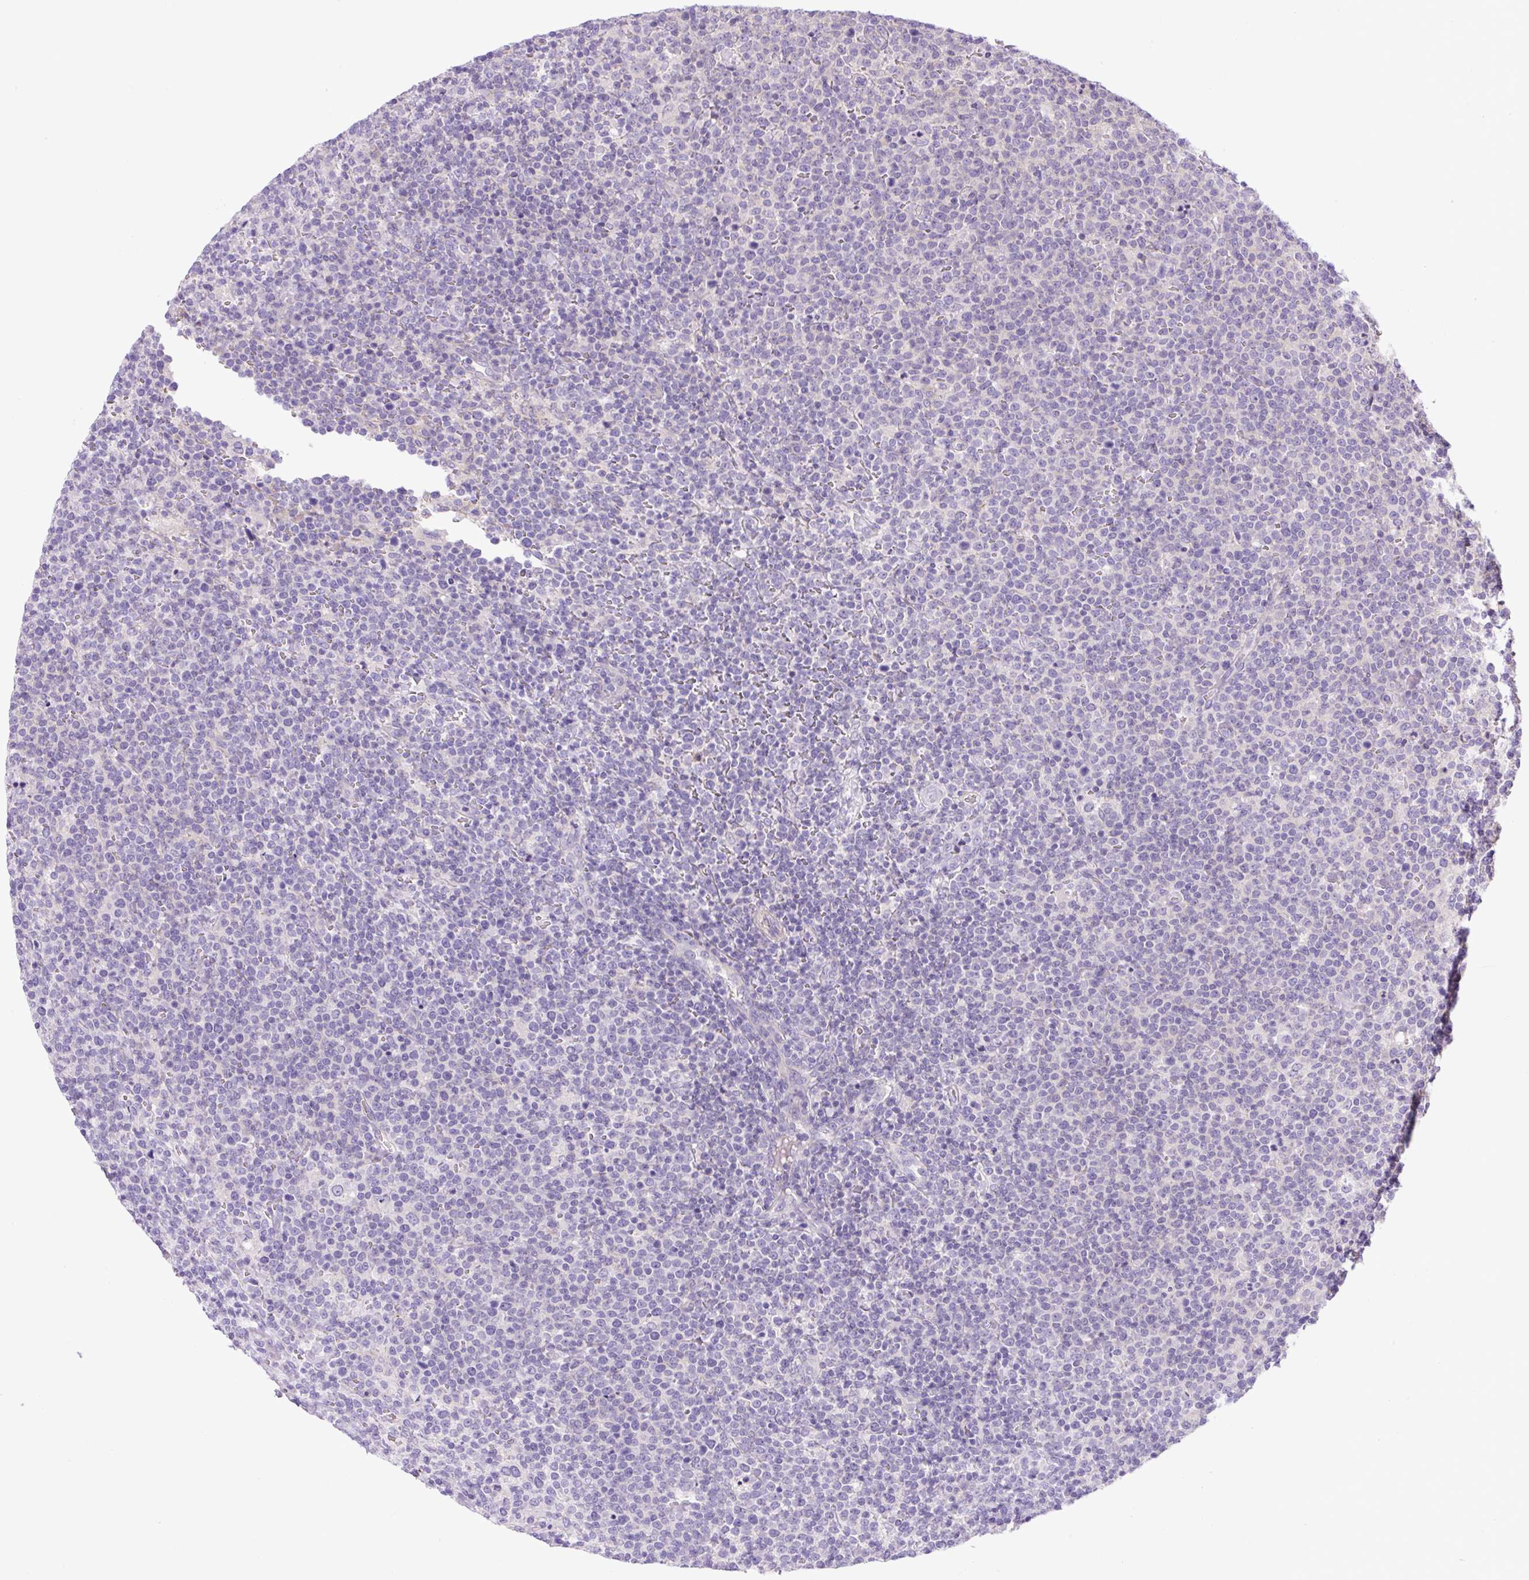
{"staining": {"intensity": "negative", "quantity": "none", "location": "none"}, "tissue": "lymphoma", "cell_type": "Tumor cells", "image_type": "cancer", "snomed": [{"axis": "morphology", "description": "Malignant lymphoma, non-Hodgkin's type, High grade"}, {"axis": "topography", "description": "Lymph node"}], "caption": "This is an IHC histopathology image of lymphoma. There is no staining in tumor cells.", "gene": "NPTN", "patient": {"sex": "male", "age": 61}}